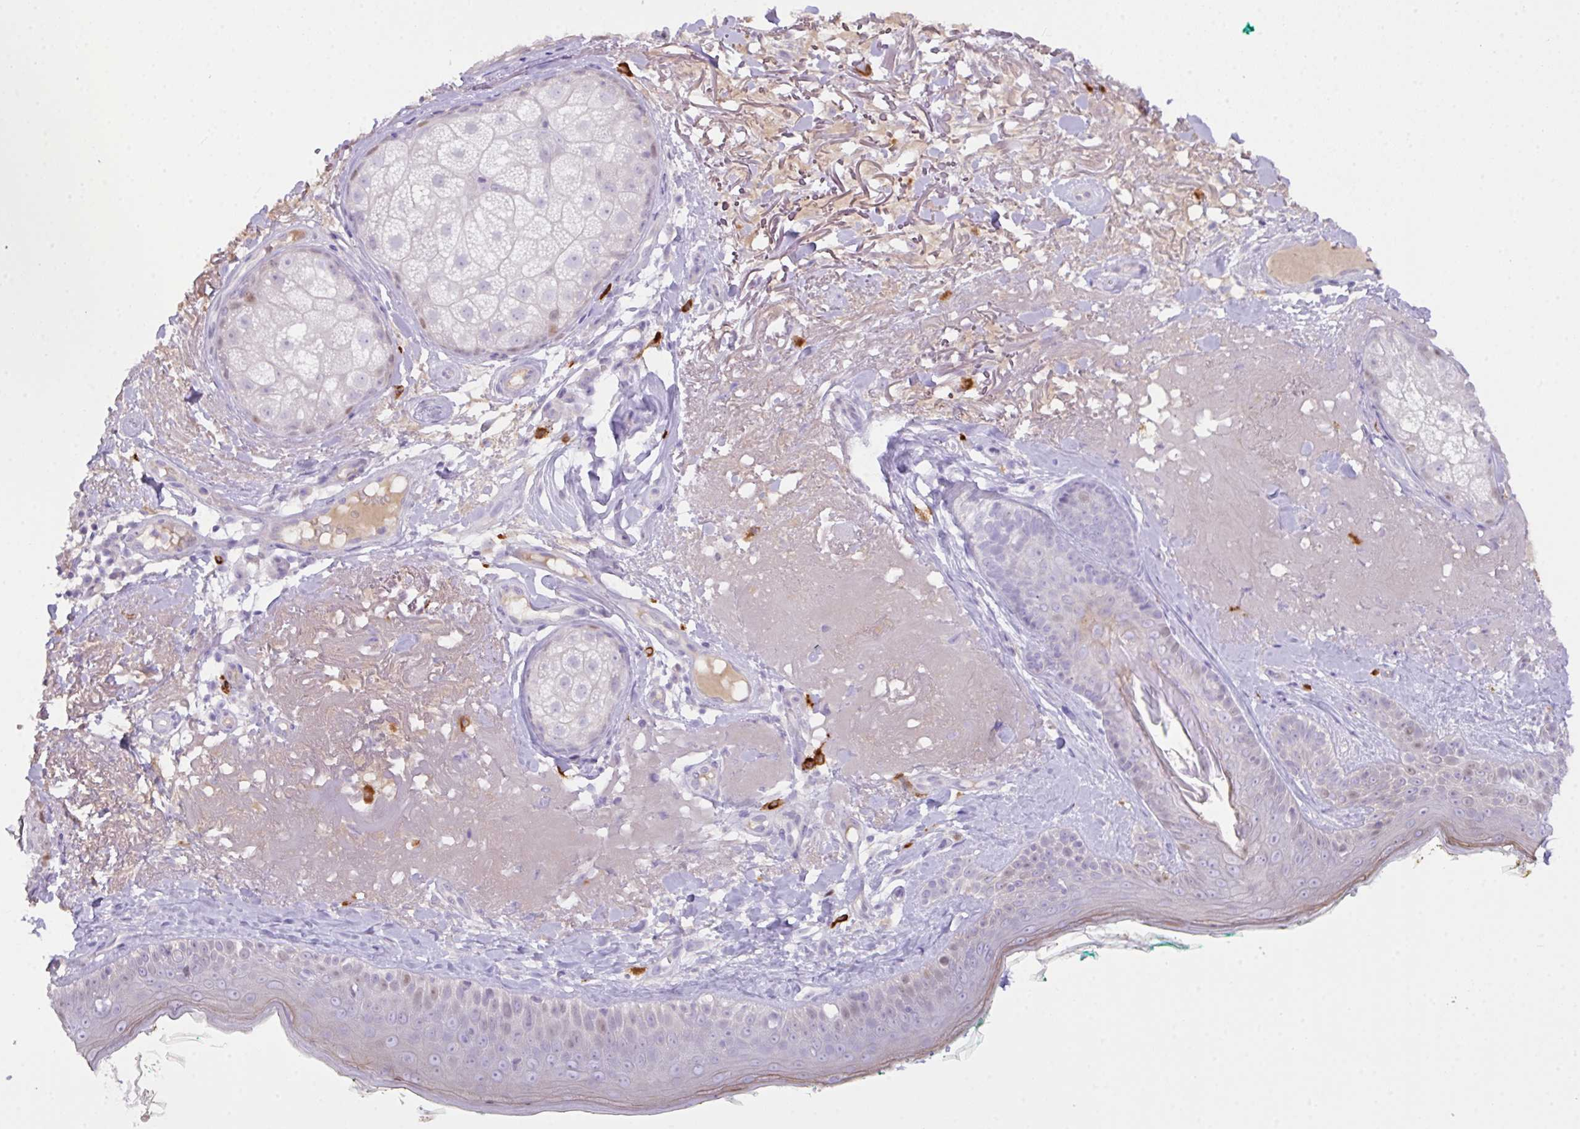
{"staining": {"intensity": "negative", "quantity": "none", "location": "none"}, "tissue": "skin", "cell_type": "Fibroblasts", "image_type": "normal", "snomed": [{"axis": "morphology", "description": "Normal tissue, NOS"}, {"axis": "topography", "description": "Skin"}], "caption": "Protein analysis of normal skin exhibits no significant positivity in fibroblasts. The staining is performed using DAB brown chromogen with nuclei counter-stained in using hematoxylin.", "gene": "CST11", "patient": {"sex": "male", "age": 73}}